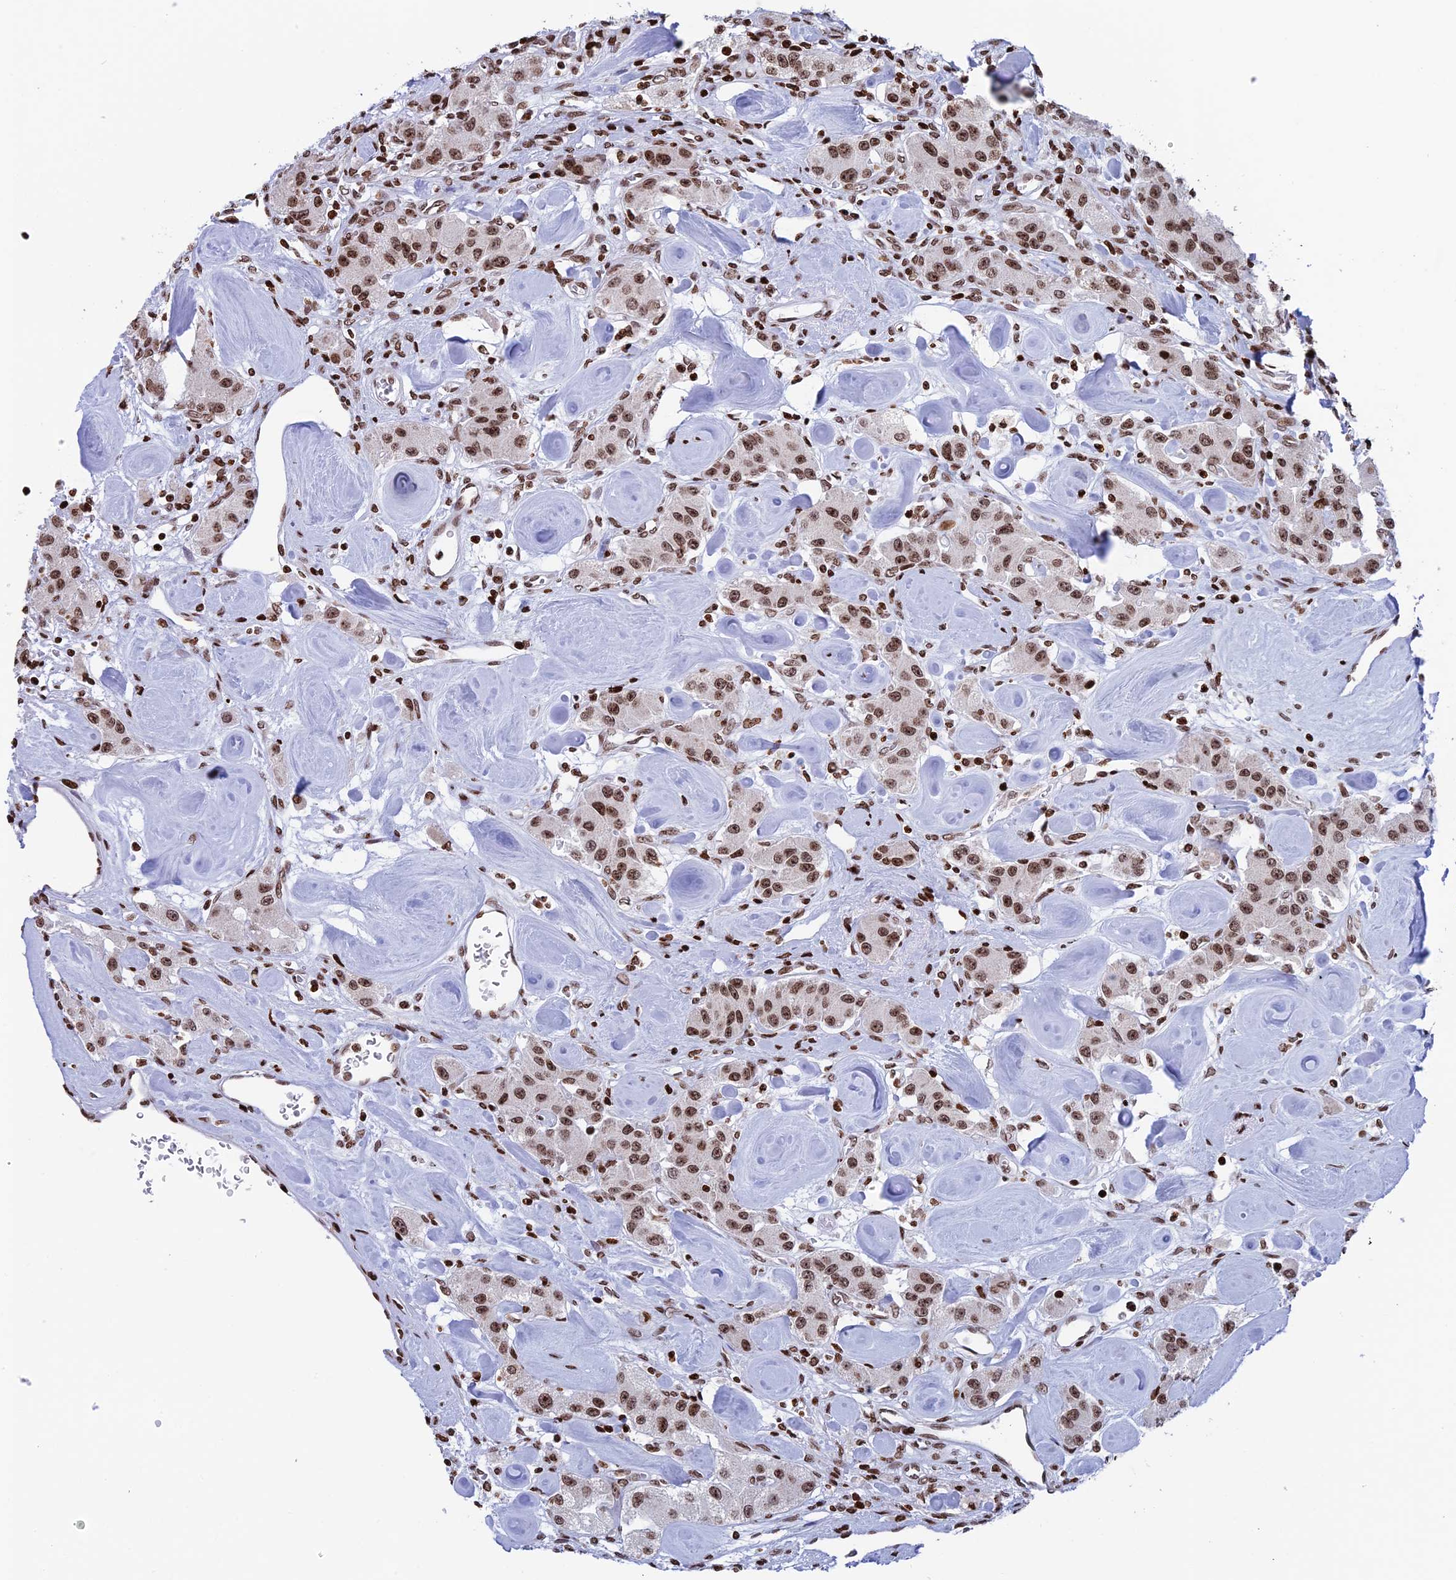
{"staining": {"intensity": "moderate", "quantity": ">75%", "location": "nuclear"}, "tissue": "carcinoid", "cell_type": "Tumor cells", "image_type": "cancer", "snomed": [{"axis": "morphology", "description": "Carcinoid, malignant, NOS"}, {"axis": "topography", "description": "Pancreas"}], "caption": "A photomicrograph of malignant carcinoid stained for a protein demonstrates moderate nuclear brown staining in tumor cells.", "gene": "RPAP1", "patient": {"sex": "male", "age": 41}}